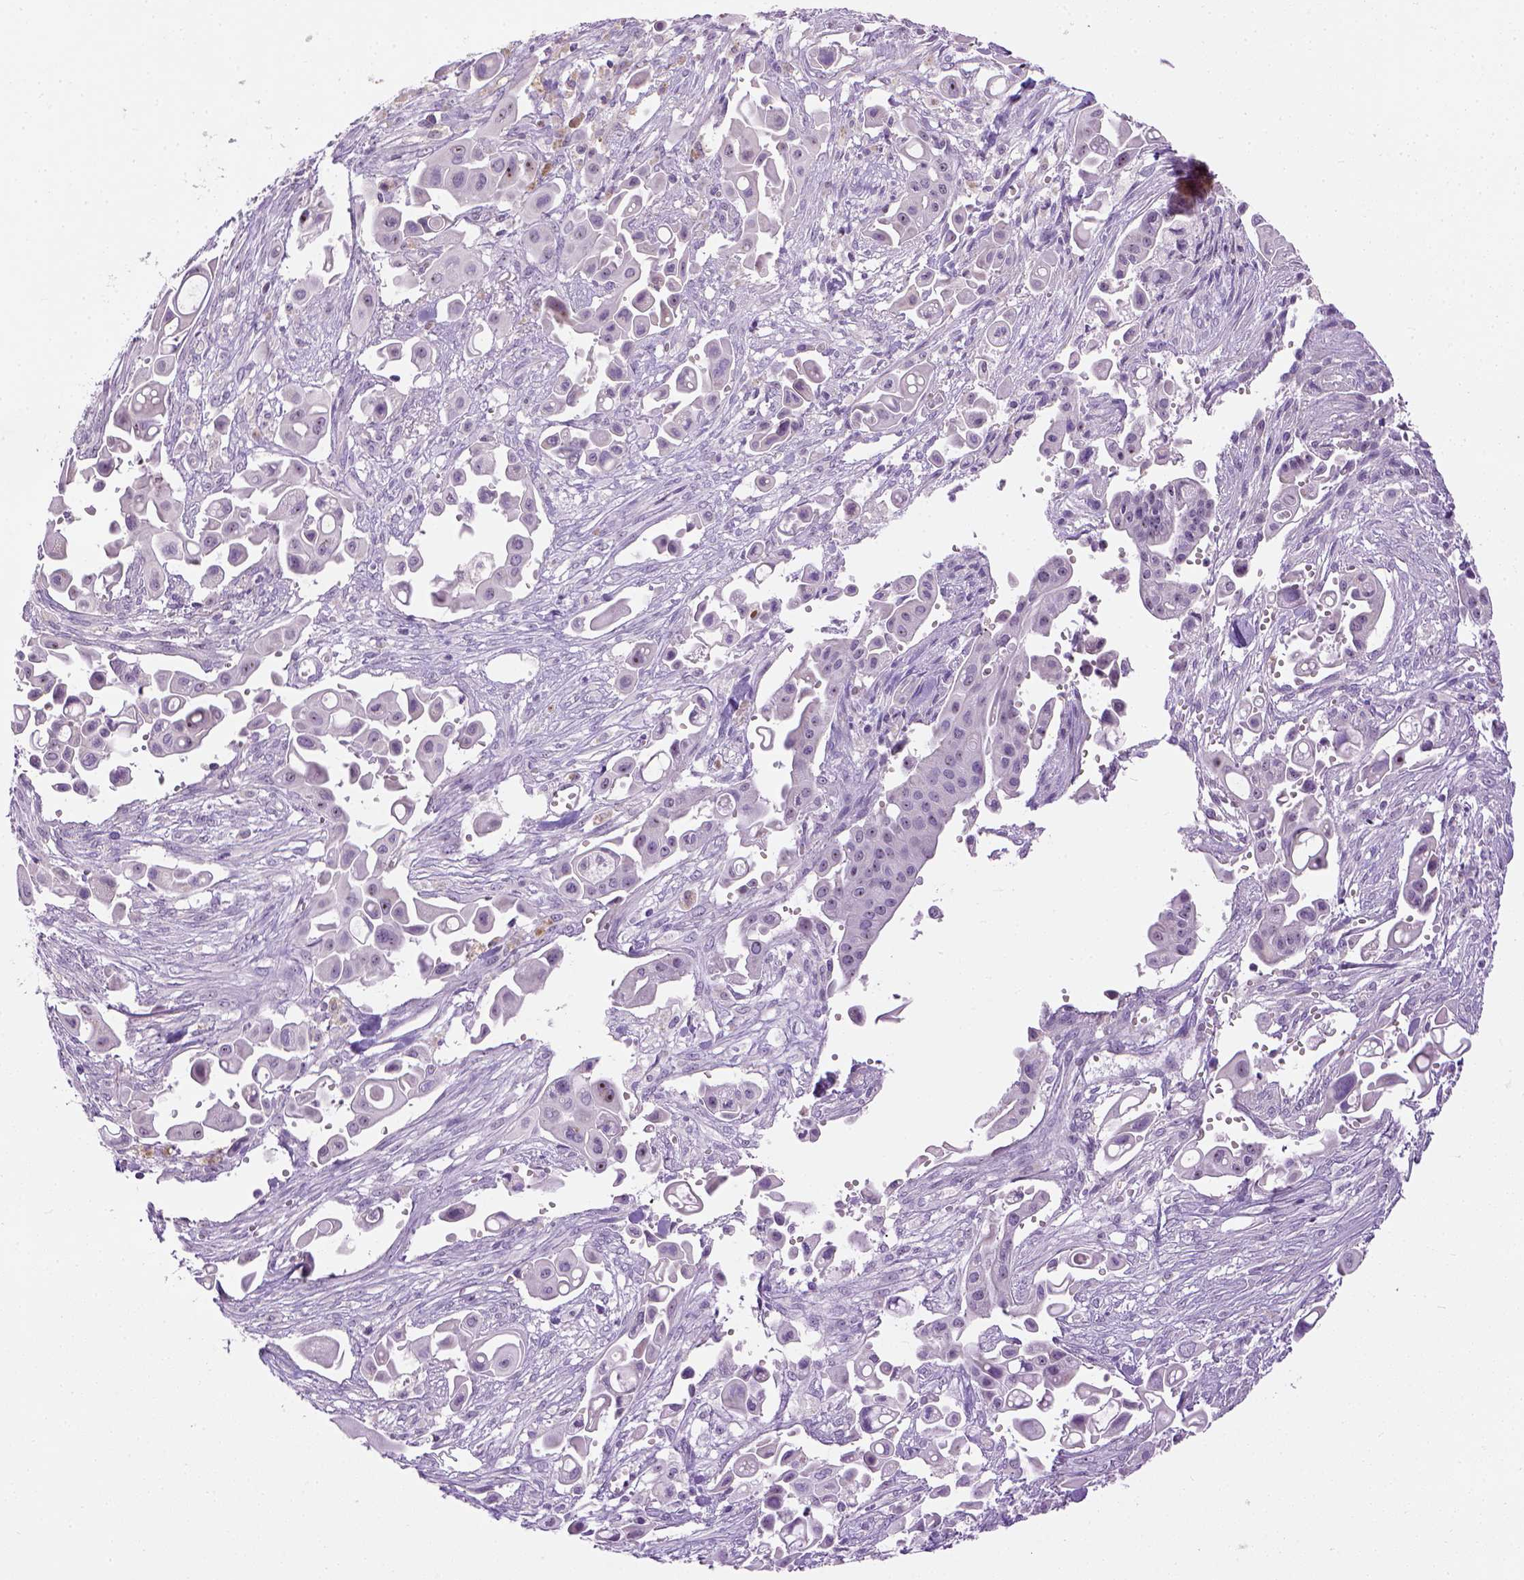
{"staining": {"intensity": "negative", "quantity": "none", "location": "none"}, "tissue": "pancreatic cancer", "cell_type": "Tumor cells", "image_type": "cancer", "snomed": [{"axis": "morphology", "description": "Adenocarcinoma, NOS"}, {"axis": "topography", "description": "Pancreas"}], "caption": "Immunohistochemical staining of human pancreatic adenocarcinoma displays no significant staining in tumor cells. (Stains: DAB immunohistochemistry with hematoxylin counter stain, Microscopy: brightfield microscopy at high magnification).", "gene": "UTP4", "patient": {"sex": "male", "age": 50}}